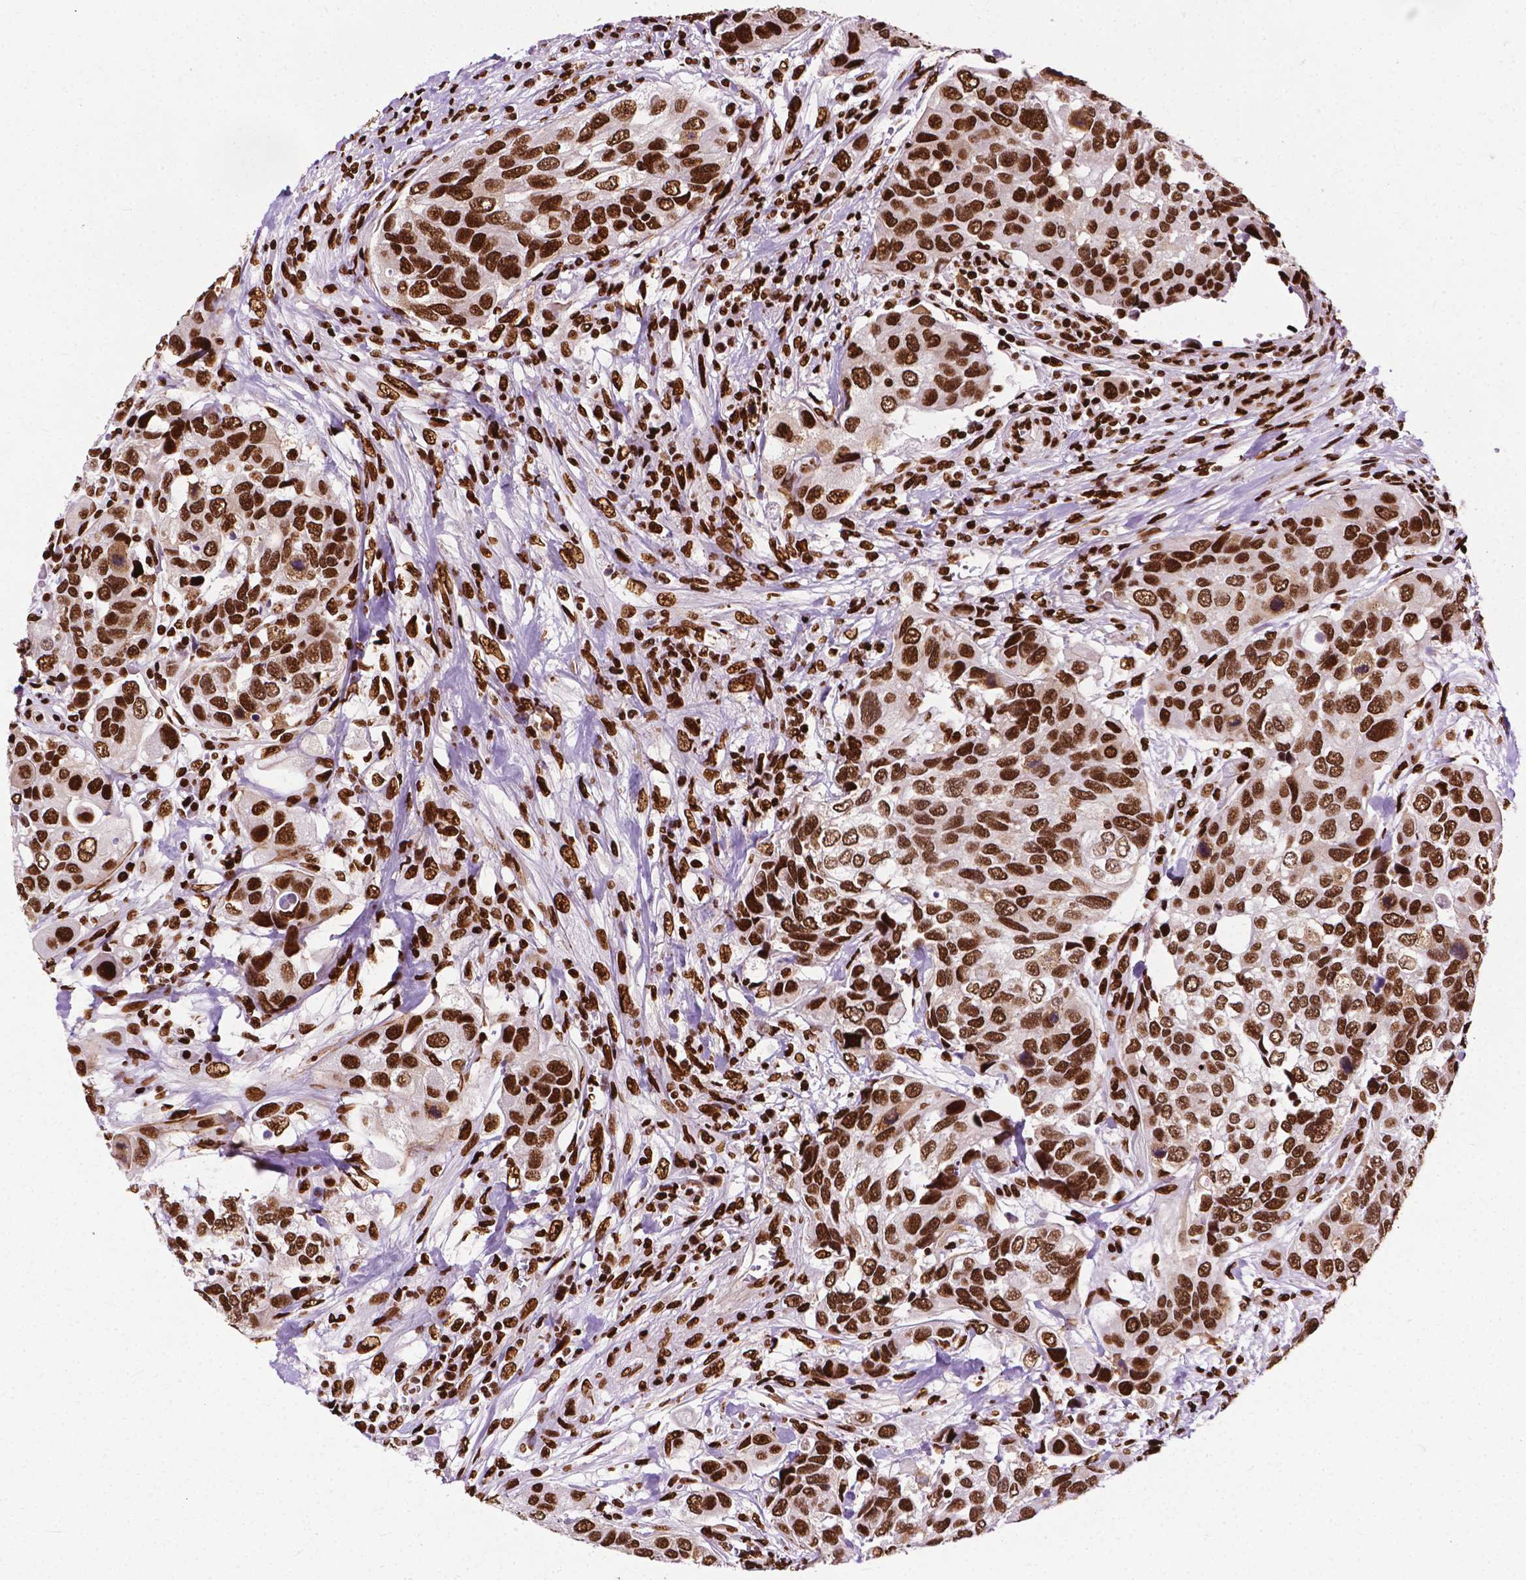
{"staining": {"intensity": "strong", "quantity": ">75%", "location": "nuclear"}, "tissue": "urothelial cancer", "cell_type": "Tumor cells", "image_type": "cancer", "snomed": [{"axis": "morphology", "description": "Urothelial carcinoma, High grade"}, {"axis": "topography", "description": "Urinary bladder"}], "caption": "Strong nuclear staining is present in about >75% of tumor cells in urothelial cancer. The staining was performed using DAB (3,3'-diaminobenzidine), with brown indicating positive protein expression. Nuclei are stained blue with hematoxylin.", "gene": "SMIM5", "patient": {"sex": "male", "age": 60}}